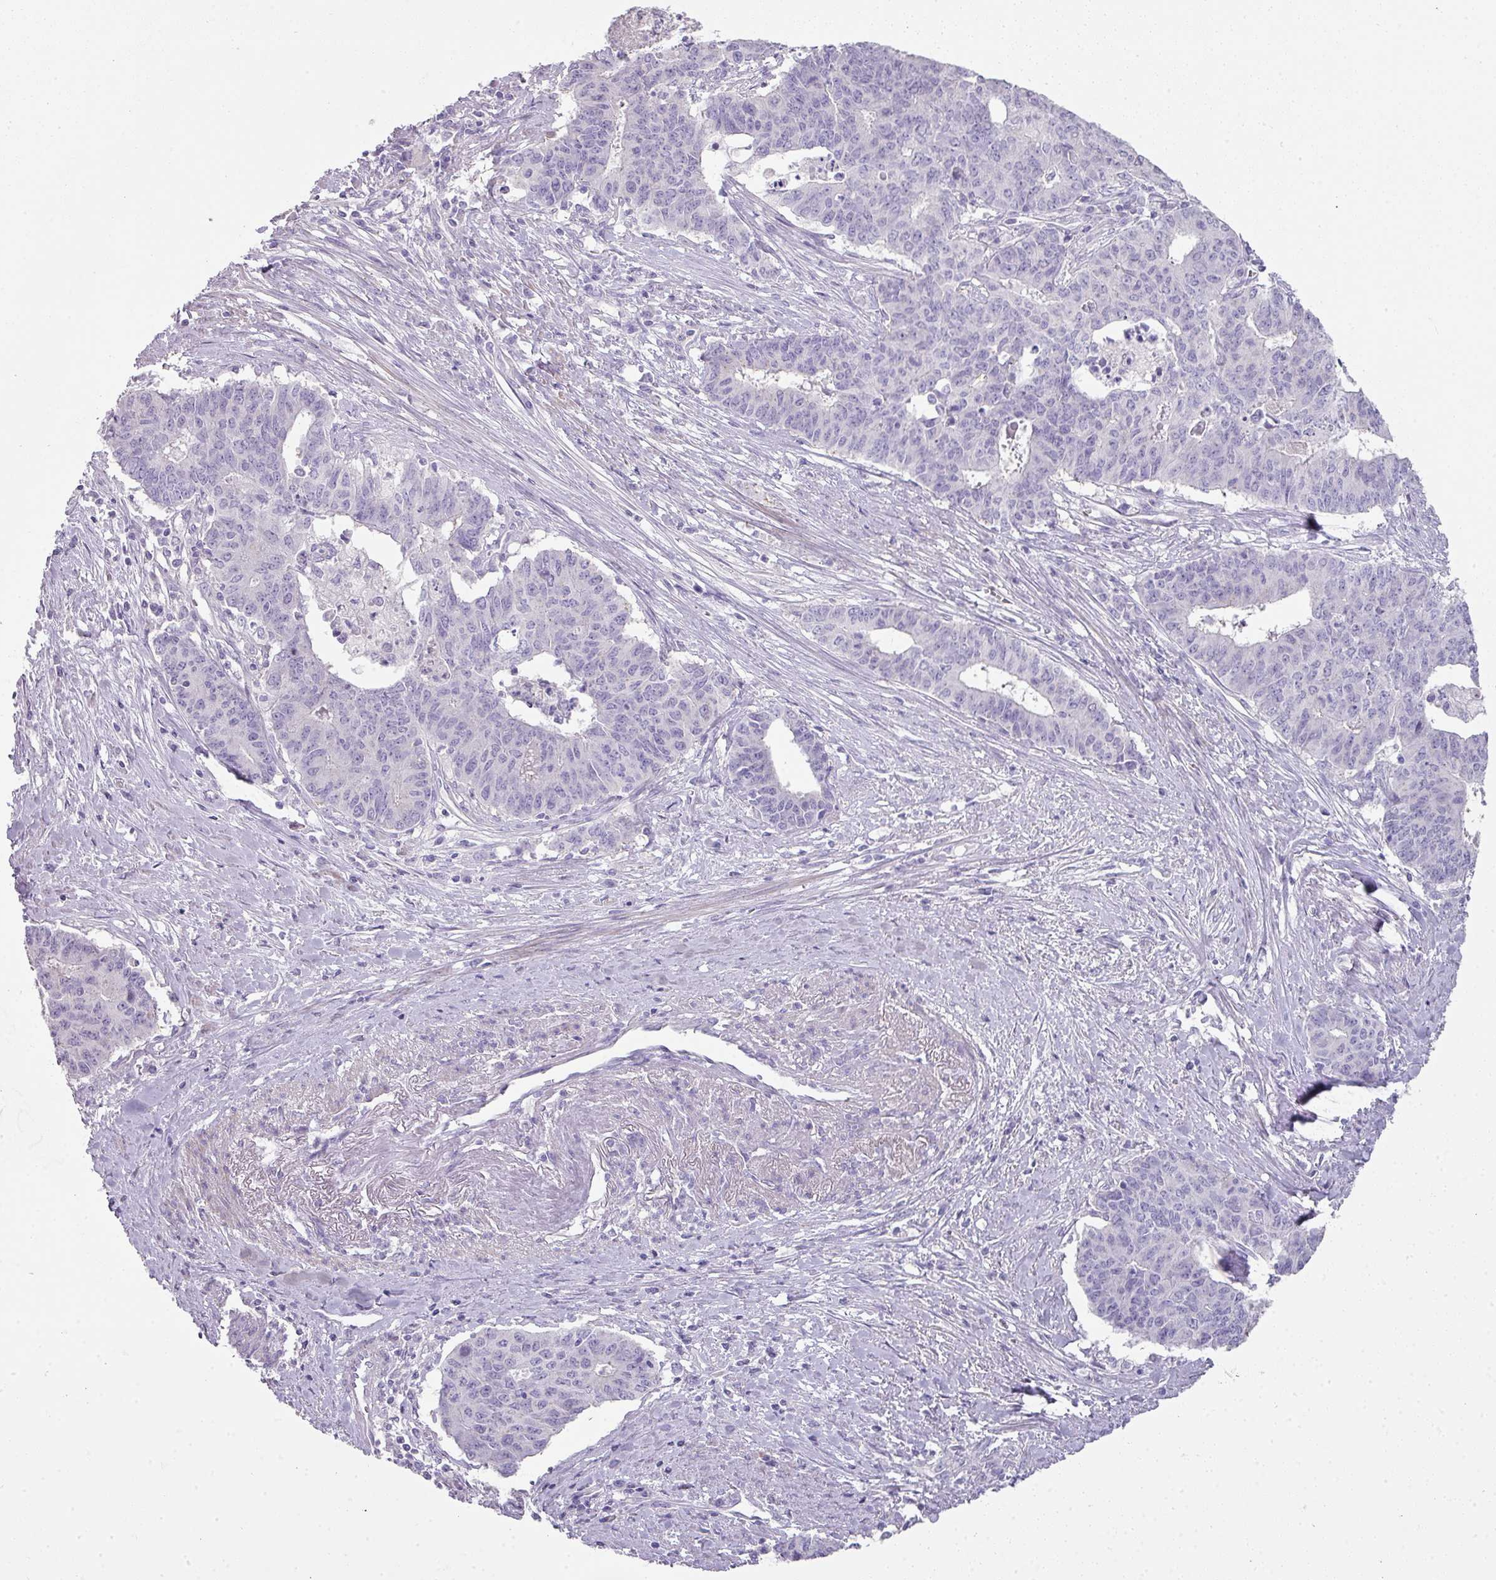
{"staining": {"intensity": "negative", "quantity": "none", "location": "none"}, "tissue": "endometrial cancer", "cell_type": "Tumor cells", "image_type": "cancer", "snomed": [{"axis": "morphology", "description": "Adenocarcinoma, NOS"}, {"axis": "topography", "description": "Endometrium"}], "caption": "Histopathology image shows no protein positivity in tumor cells of endometrial cancer tissue. The staining is performed using DAB (3,3'-diaminobenzidine) brown chromogen with nuclei counter-stained in using hematoxylin.", "gene": "GLI4", "patient": {"sex": "female", "age": 59}}